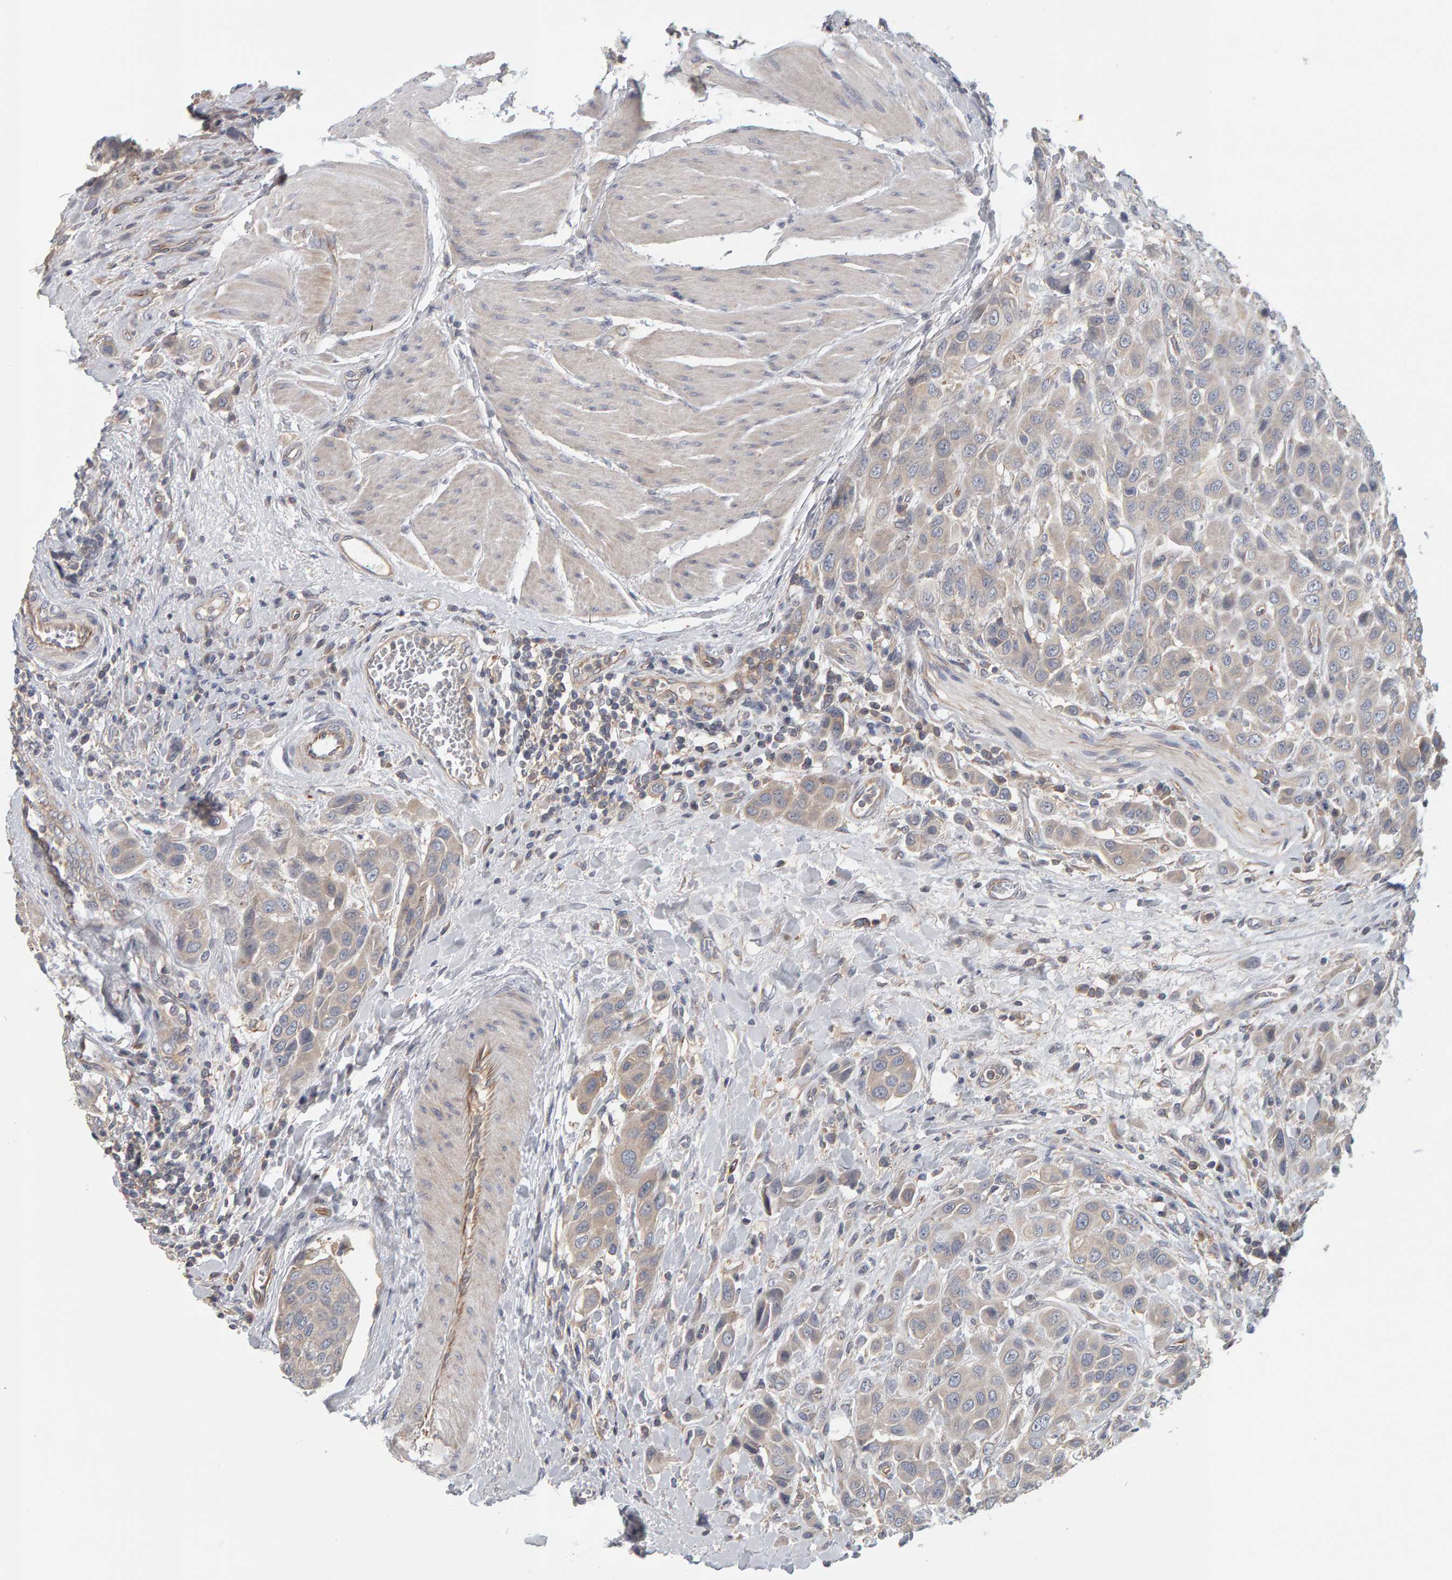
{"staining": {"intensity": "negative", "quantity": "none", "location": "none"}, "tissue": "urothelial cancer", "cell_type": "Tumor cells", "image_type": "cancer", "snomed": [{"axis": "morphology", "description": "Urothelial carcinoma, High grade"}, {"axis": "topography", "description": "Urinary bladder"}], "caption": "High magnification brightfield microscopy of urothelial cancer stained with DAB (brown) and counterstained with hematoxylin (blue): tumor cells show no significant expression.", "gene": "C9orf72", "patient": {"sex": "male", "age": 50}}